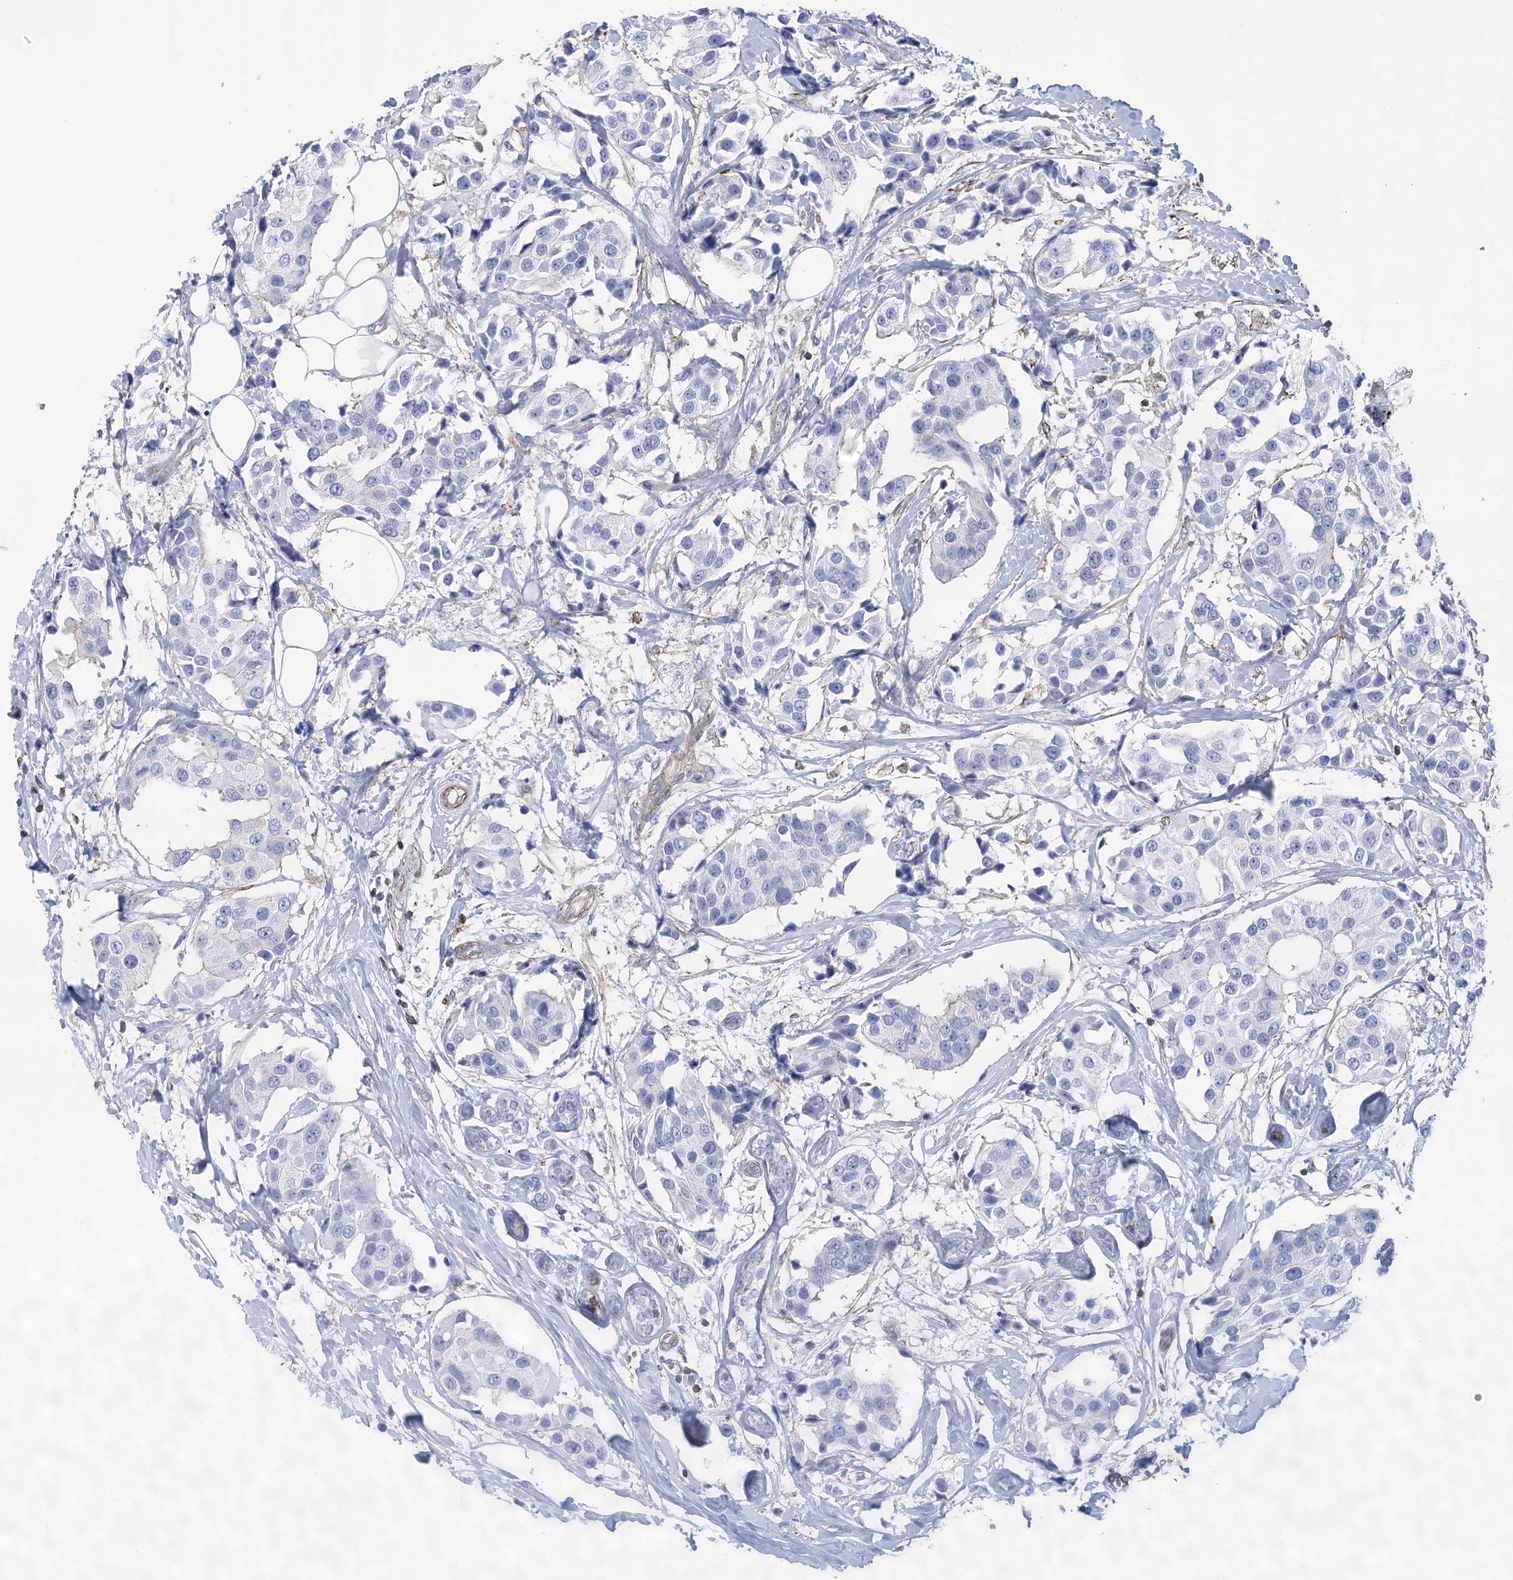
{"staining": {"intensity": "negative", "quantity": "none", "location": "none"}, "tissue": "breast cancer", "cell_type": "Tumor cells", "image_type": "cancer", "snomed": [{"axis": "morphology", "description": "Normal tissue, NOS"}, {"axis": "morphology", "description": "Duct carcinoma"}, {"axis": "topography", "description": "Breast"}], "caption": "Image shows no protein expression in tumor cells of invasive ductal carcinoma (breast) tissue.", "gene": "C11orf21", "patient": {"sex": "female", "age": 39}}